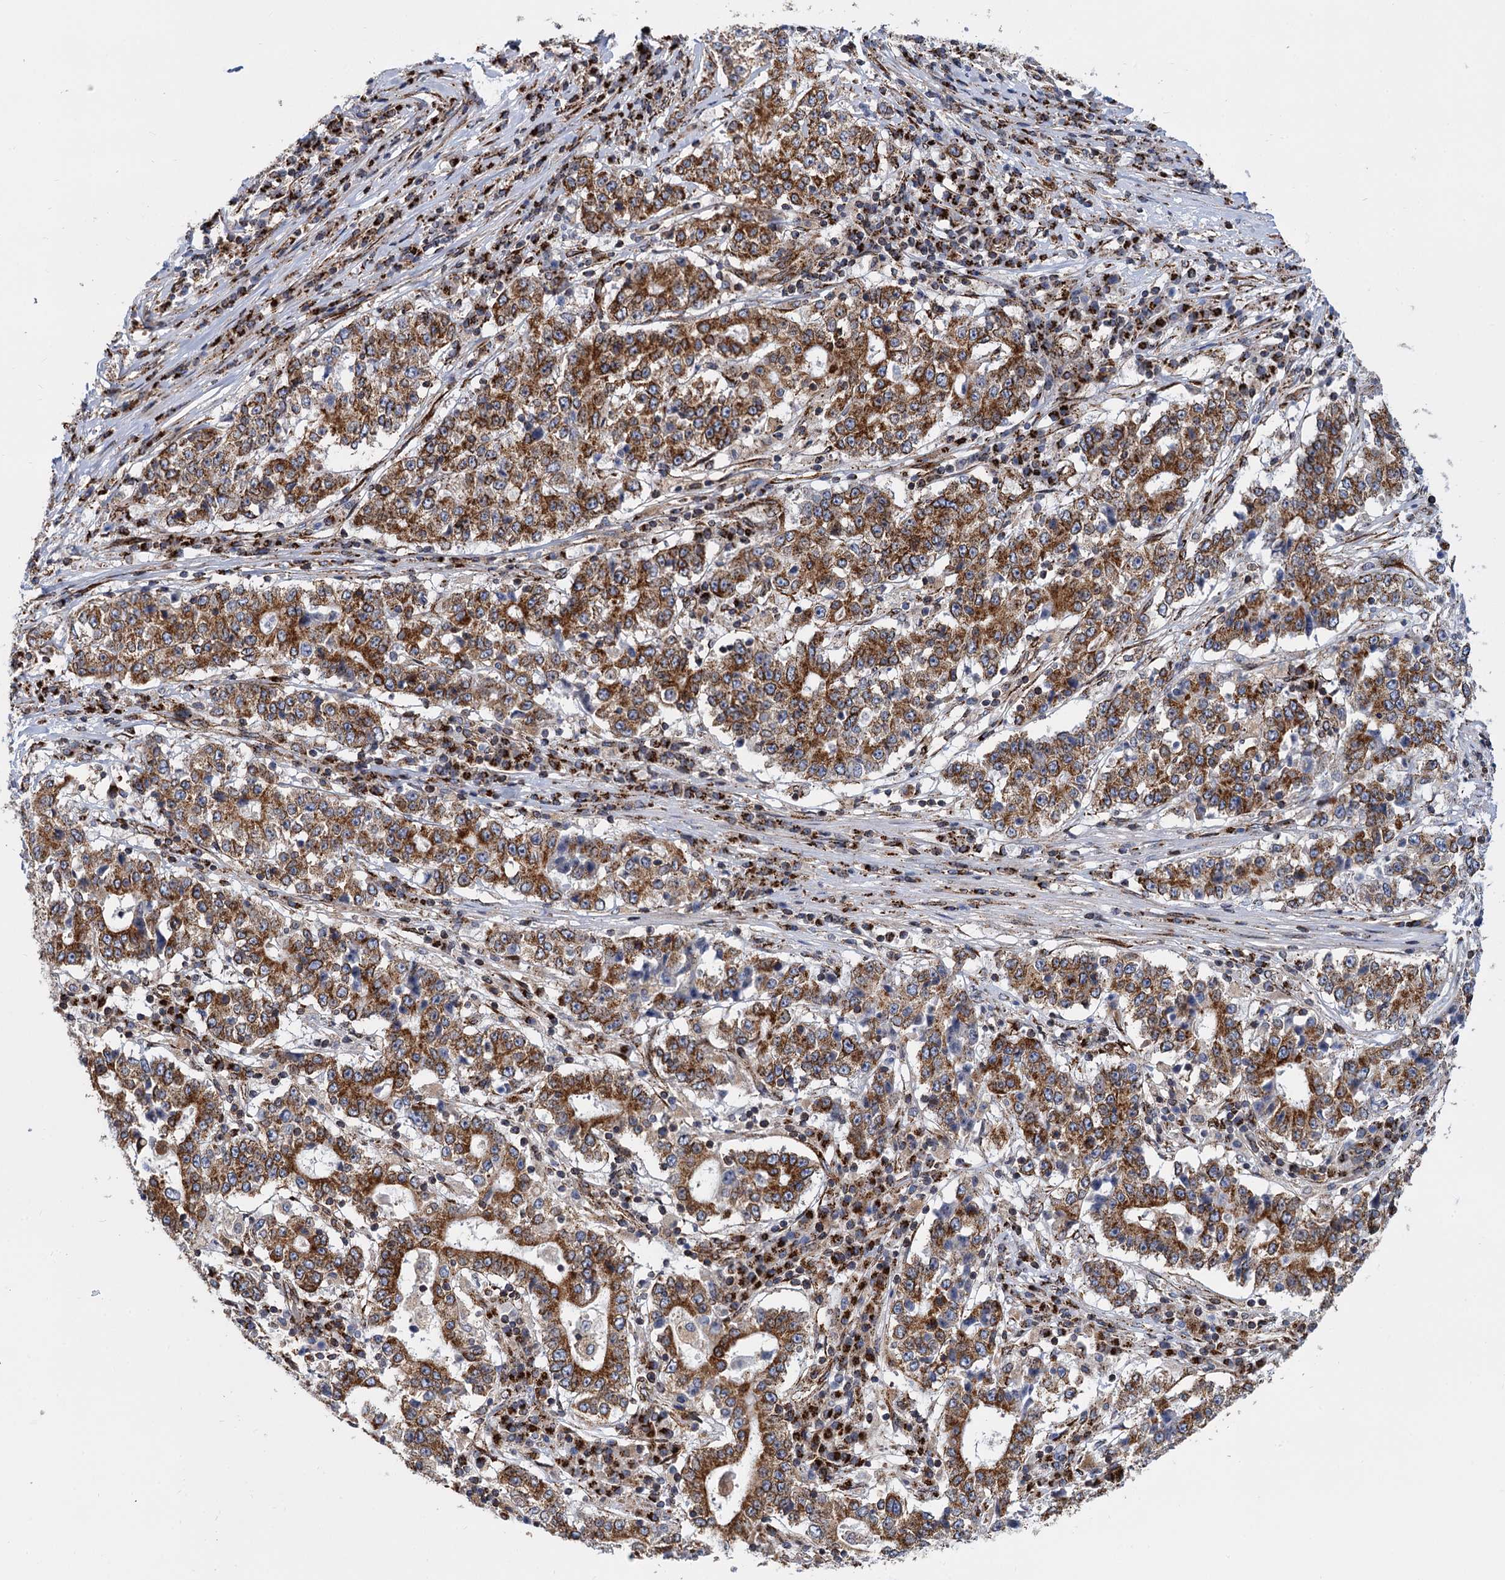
{"staining": {"intensity": "moderate", "quantity": ">75%", "location": "cytoplasmic/membranous"}, "tissue": "stomach cancer", "cell_type": "Tumor cells", "image_type": "cancer", "snomed": [{"axis": "morphology", "description": "Adenocarcinoma, NOS"}, {"axis": "topography", "description": "Stomach"}], "caption": "Moderate cytoplasmic/membranous positivity is seen in approximately >75% of tumor cells in adenocarcinoma (stomach). The protein is shown in brown color, while the nuclei are stained blue.", "gene": "SUPT20H", "patient": {"sex": "male", "age": 59}}